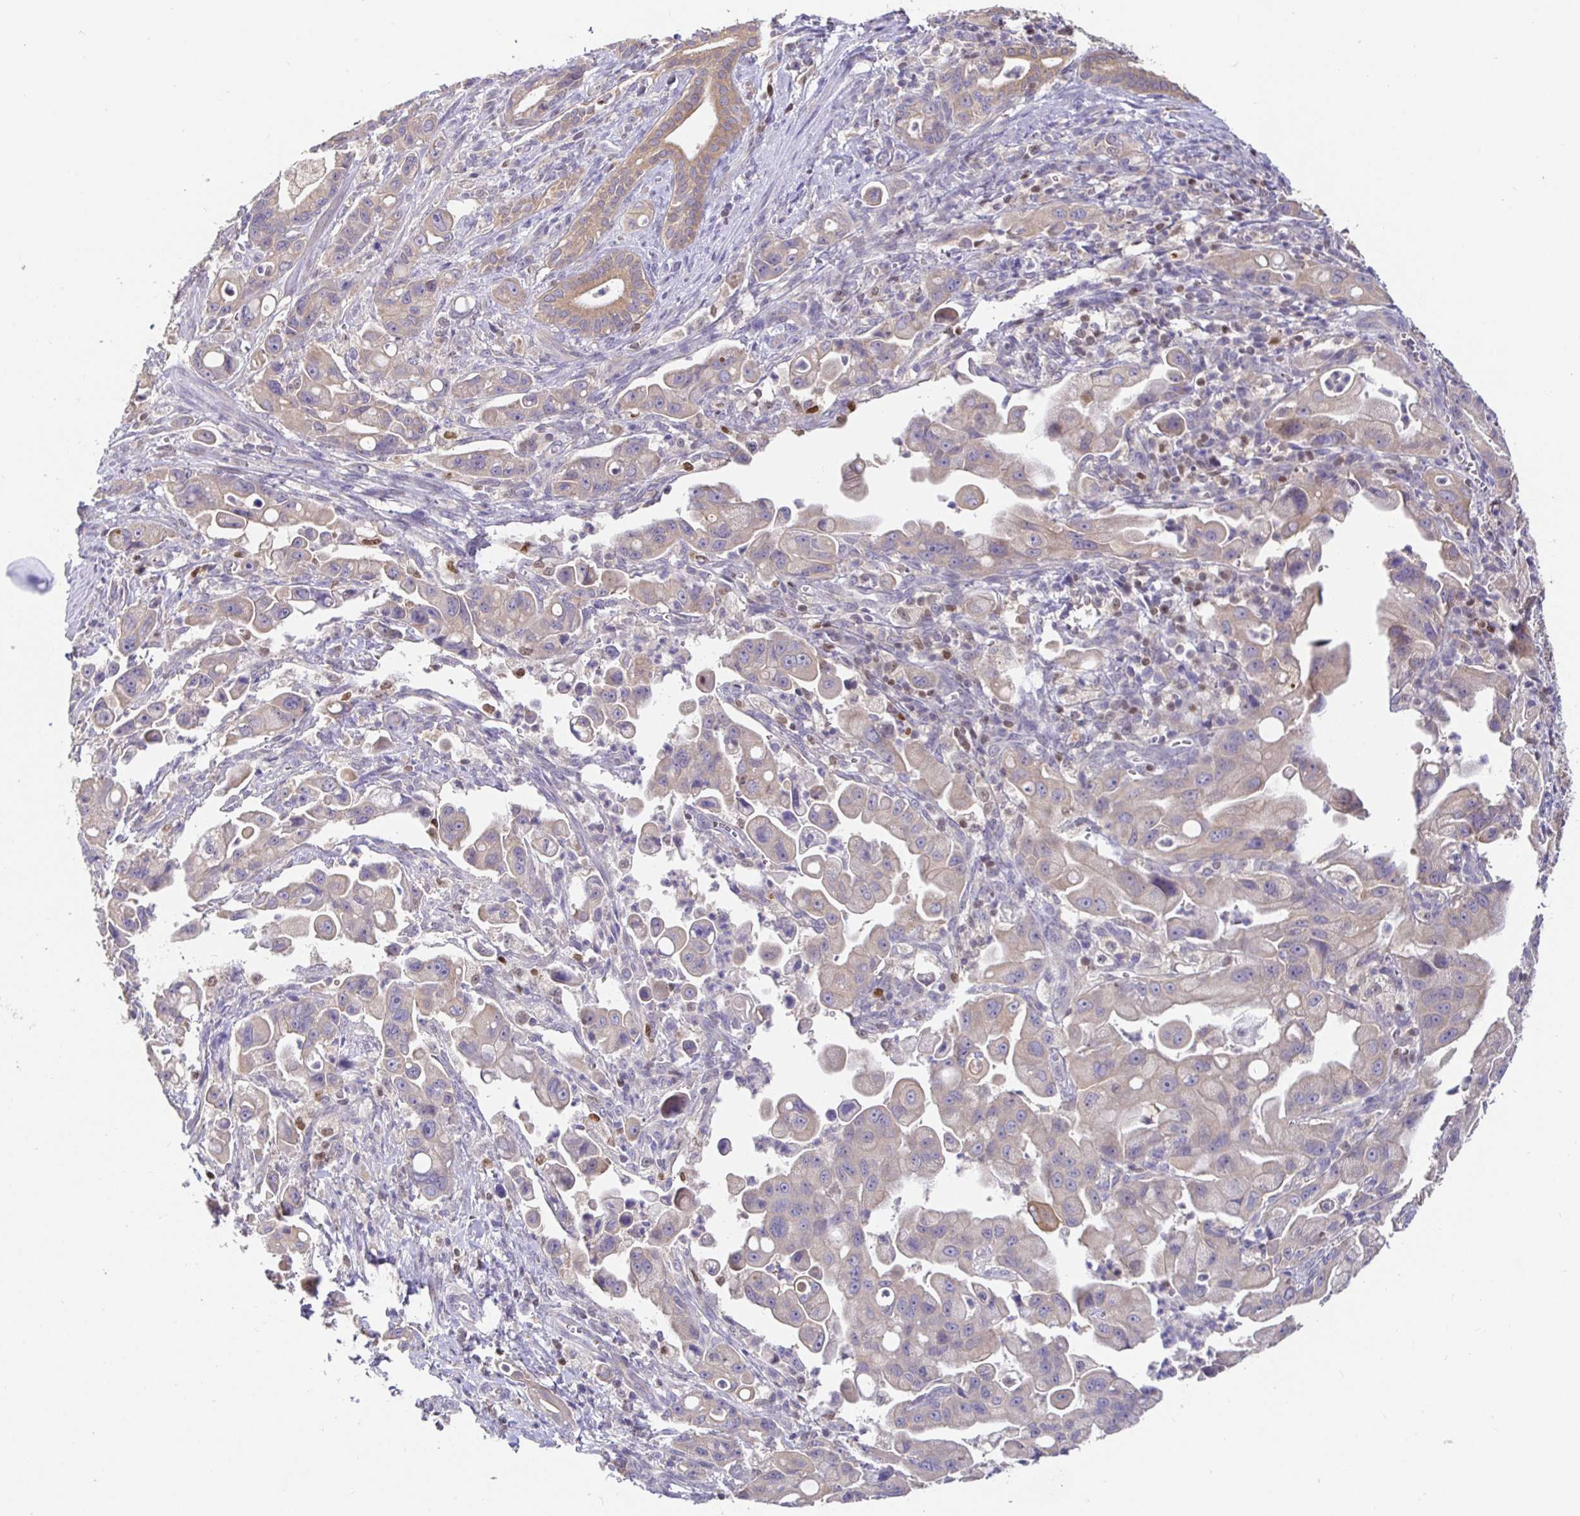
{"staining": {"intensity": "moderate", "quantity": "25%-75%", "location": "cytoplasmic/membranous"}, "tissue": "pancreatic cancer", "cell_type": "Tumor cells", "image_type": "cancer", "snomed": [{"axis": "morphology", "description": "Adenocarcinoma, NOS"}, {"axis": "topography", "description": "Pancreas"}], "caption": "Adenocarcinoma (pancreatic) stained for a protein (brown) displays moderate cytoplasmic/membranous positive staining in about 25%-75% of tumor cells.", "gene": "SATB1", "patient": {"sex": "male", "age": 68}}